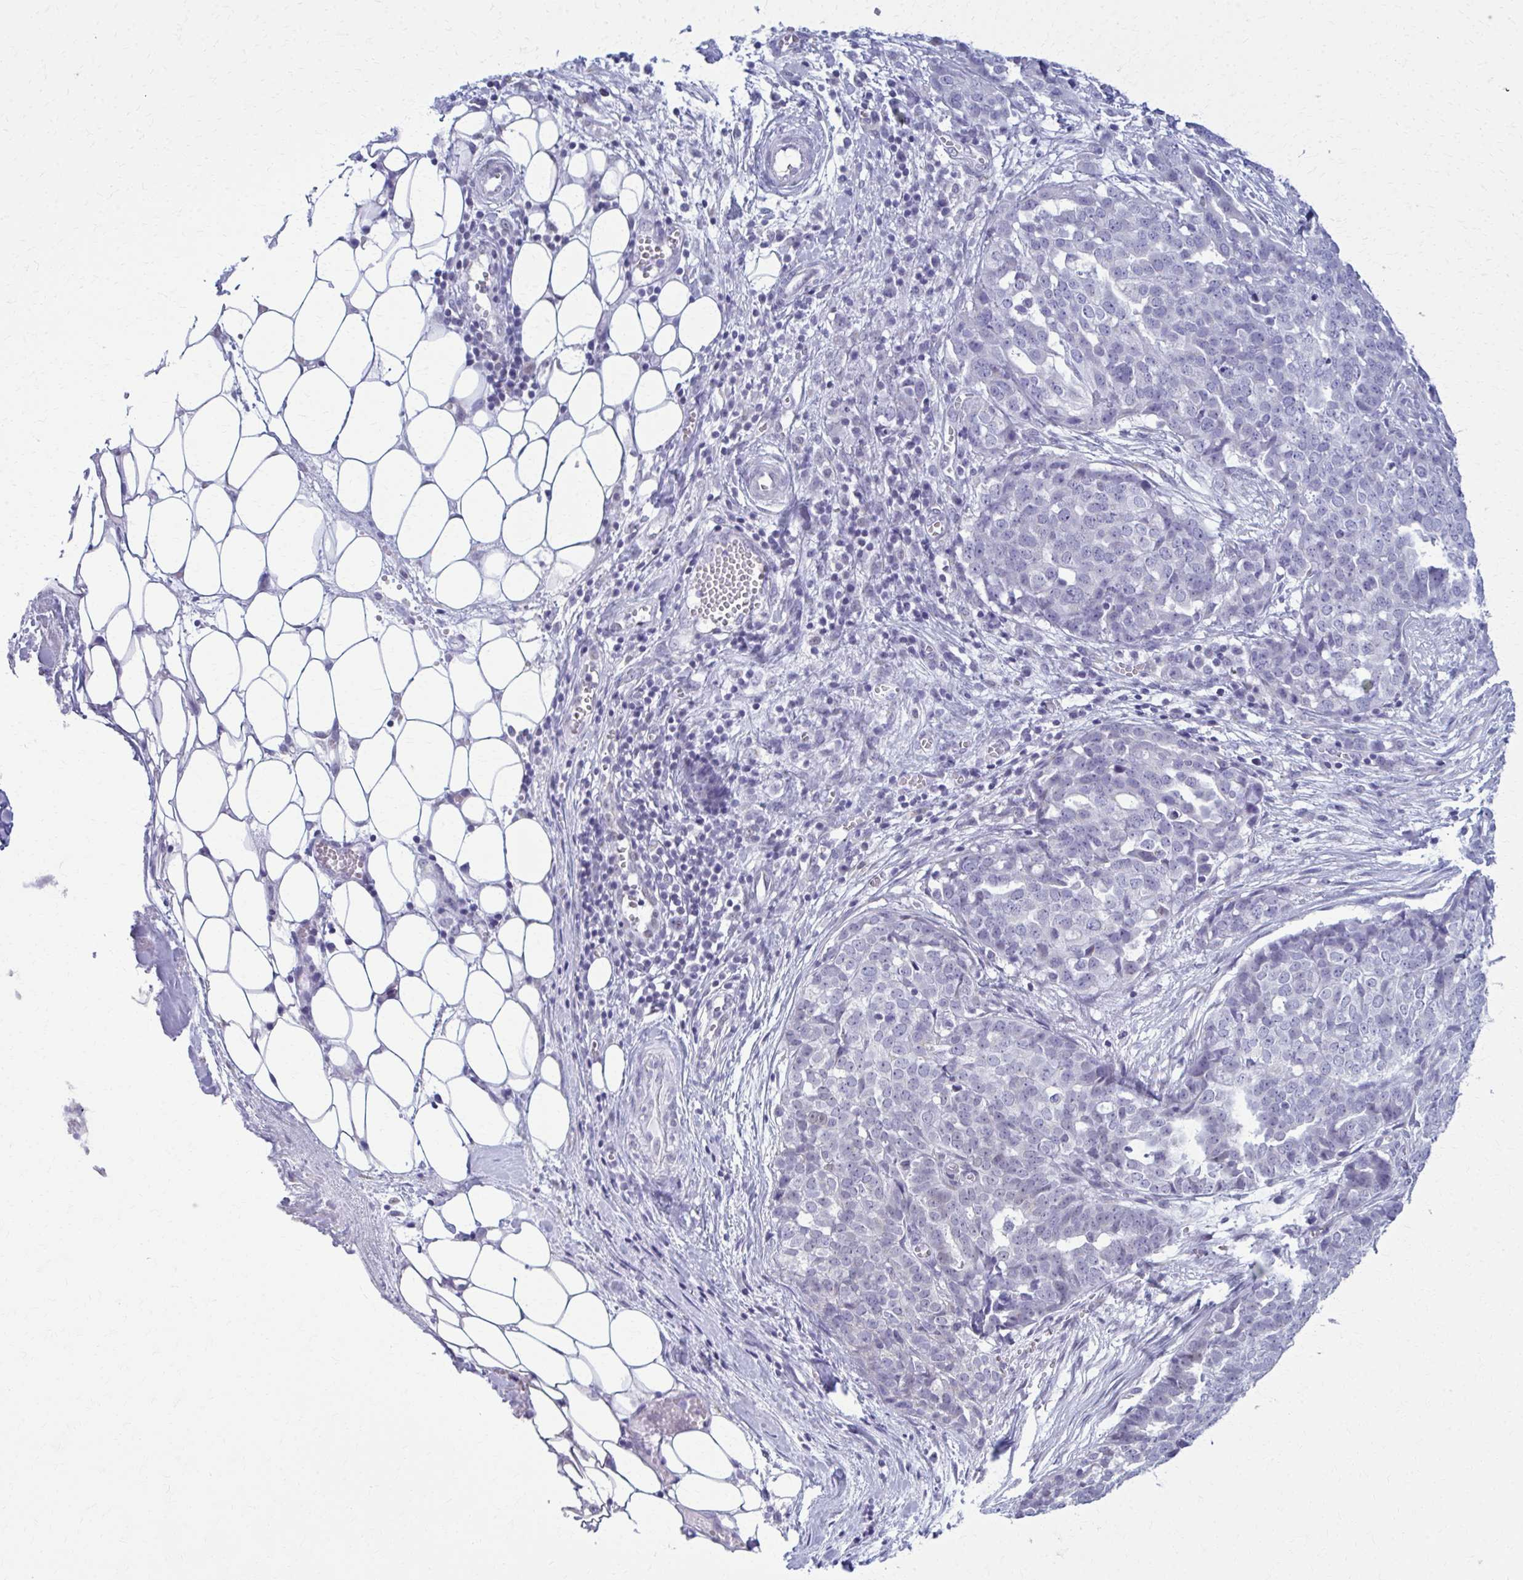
{"staining": {"intensity": "negative", "quantity": "none", "location": "none"}, "tissue": "ovarian cancer", "cell_type": "Tumor cells", "image_type": "cancer", "snomed": [{"axis": "morphology", "description": "Cystadenocarcinoma, serous, NOS"}, {"axis": "topography", "description": "Soft tissue"}, {"axis": "topography", "description": "Ovary"}], "caption": "Immunohistochemistry of human ovarian serous cystadenocarcinoma reveals no staining in tumor cells.", "gene": "SCLY", "patient": {"sex": "female", "age": 57}}